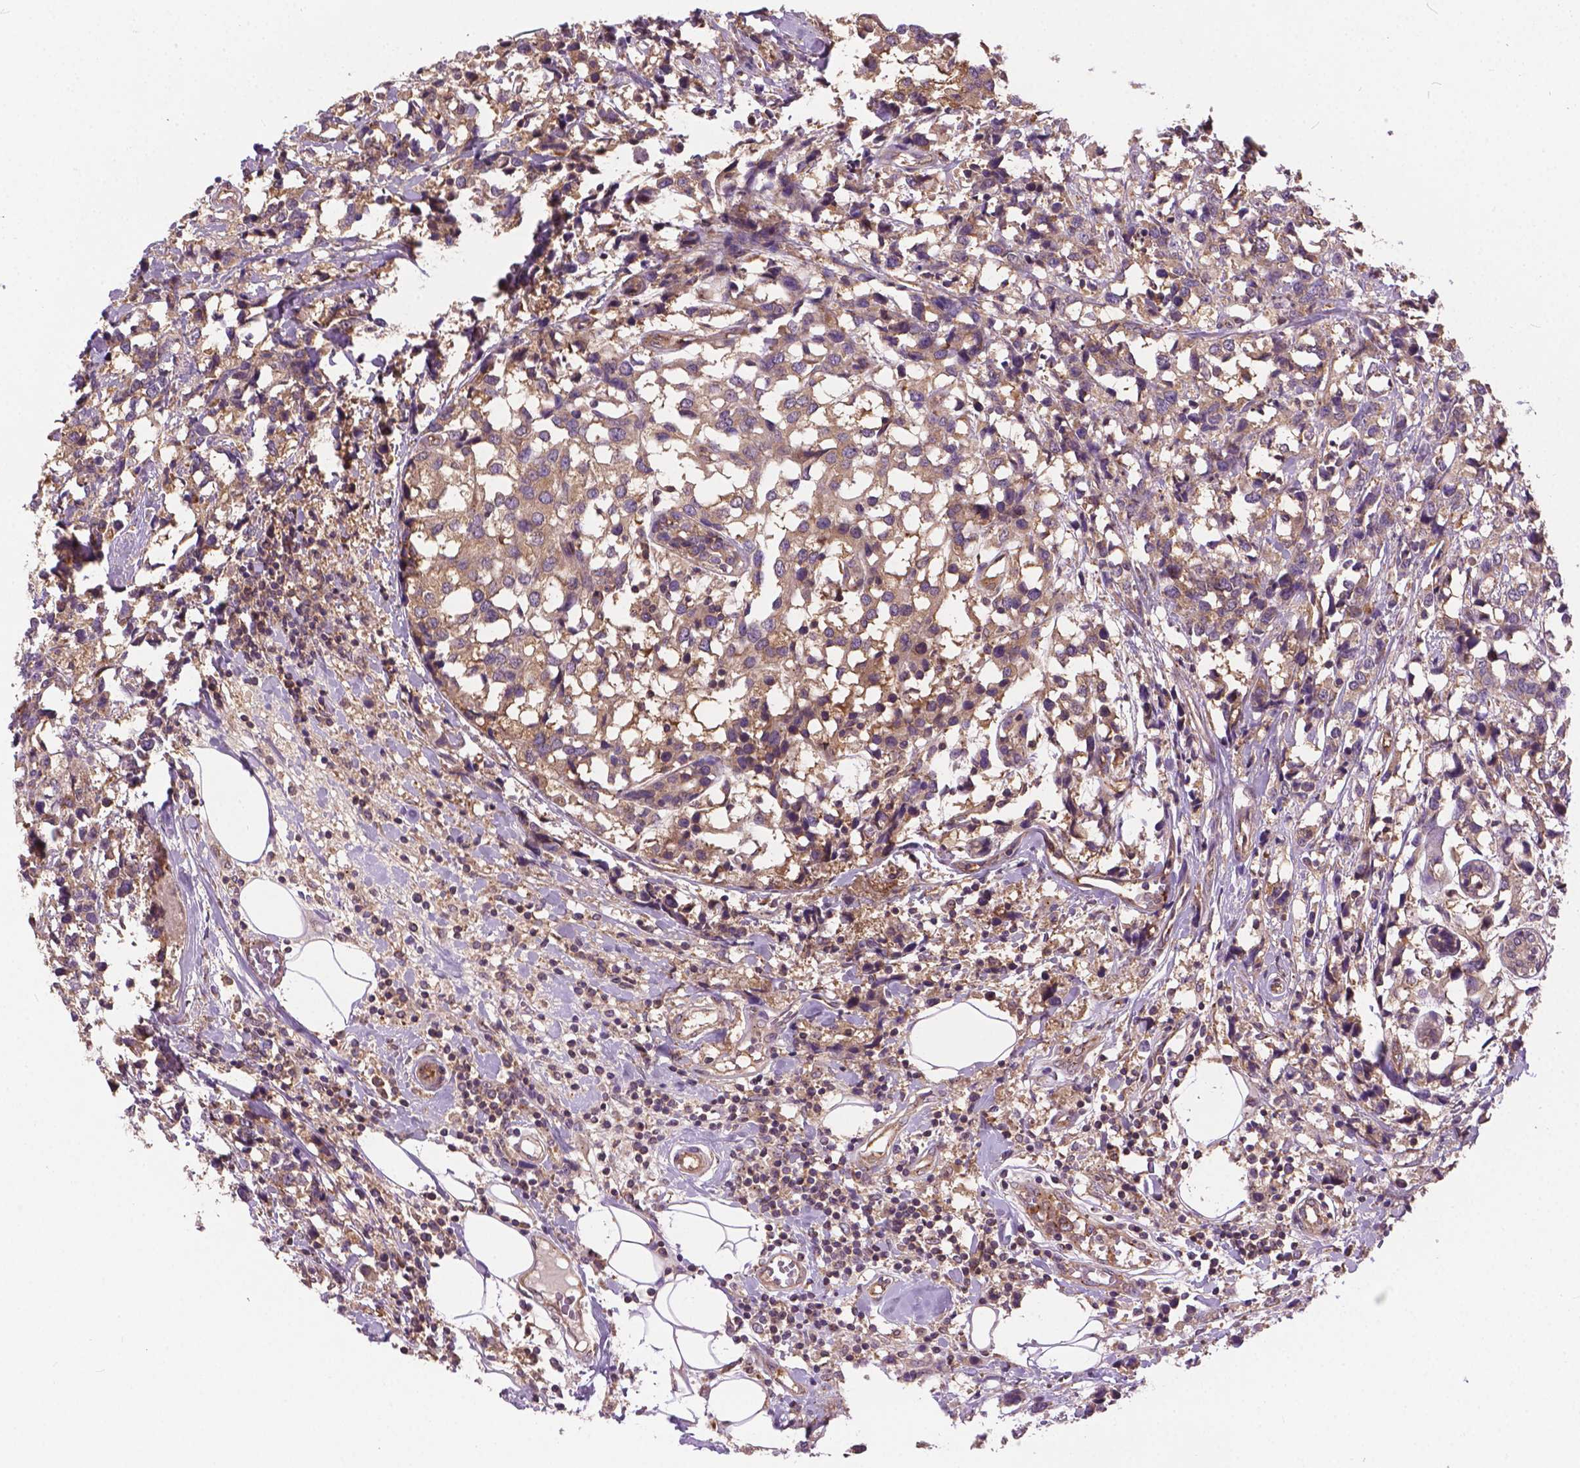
{"staining": {"intensity": "weak", "quantity": ">75%", "location": "cytoplasmic/membranous"}, "tissue": "breast cancer", "cell_type": "Tumor cells", "image_type": "cancer", "snomed": [{"axis": "morphology", "description": "Lobular carcinoma"}, {"axis": "topography", "description": "Breast"}], "caption": "Weak cytoplasmic/membranous protein staining is appreciated in approximately >75% of tumor cells in breast cancer. The staining was performed using DAB (3,3'-diaminobenzidine) to visualize the protein expression in brown, while the nuclei were stained in blue with hematoxylin (Magnification: 20x).", "gene": "MZT1", "patient": {"sex": "female", "age": 59}}